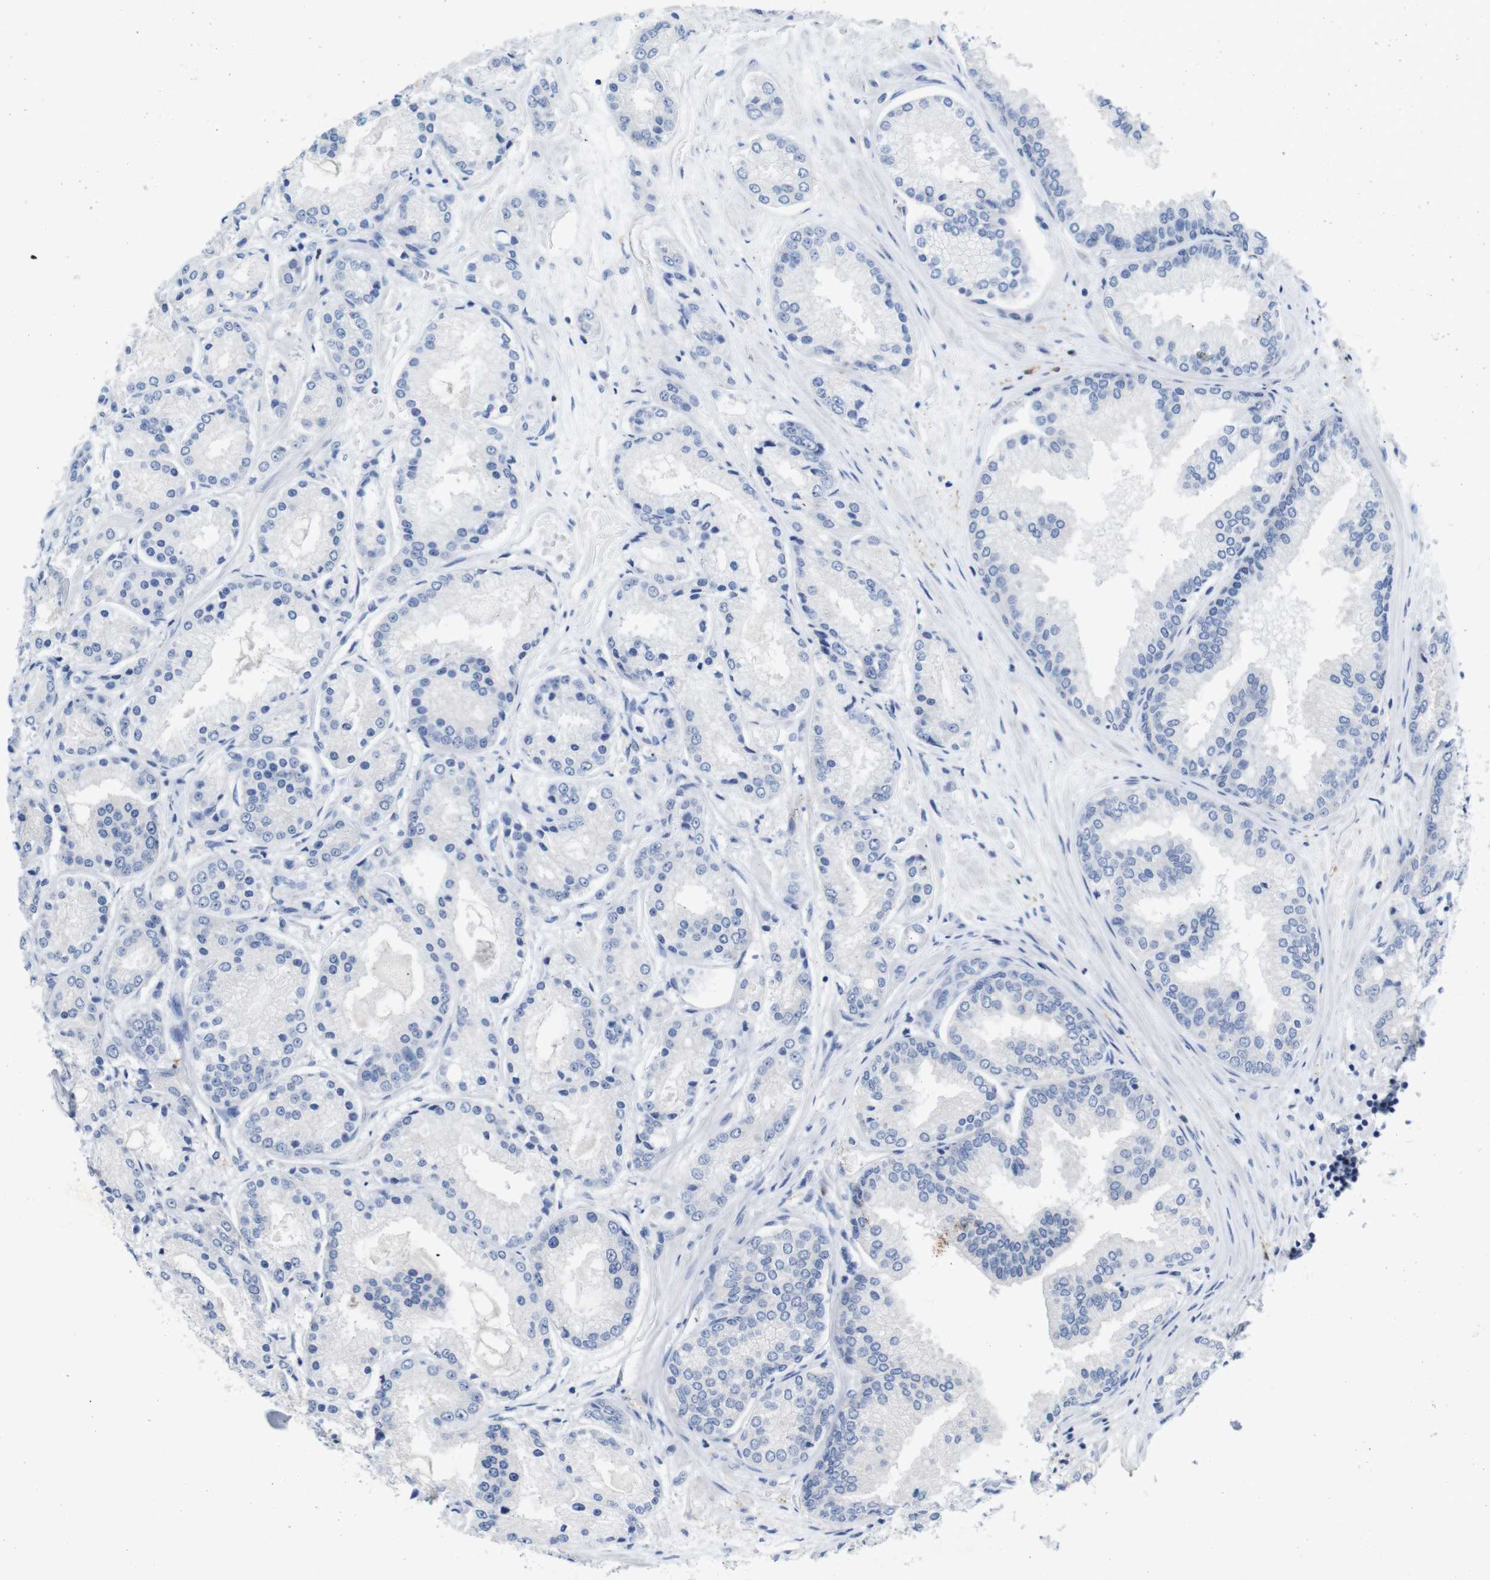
{"staining": {"intensity": "negative", "quantity": "none", "location": "none"}, "tissue": "prostate cancer", "cell_type": "Tumor cells", "image_type": "cancer", "snomed": [{"axis": "morphology", "description": "Adenocarcinoma, High grade"}, {"axis": "topography", "description": "Prostate"}], "caption": "High-grade adenocarcinoma (prostate) was stained to show a protein in brown. There is no significant positivity in tumor cells.", "gene": "C1orf210", "patient": {"sex": "male", "age": 59}}